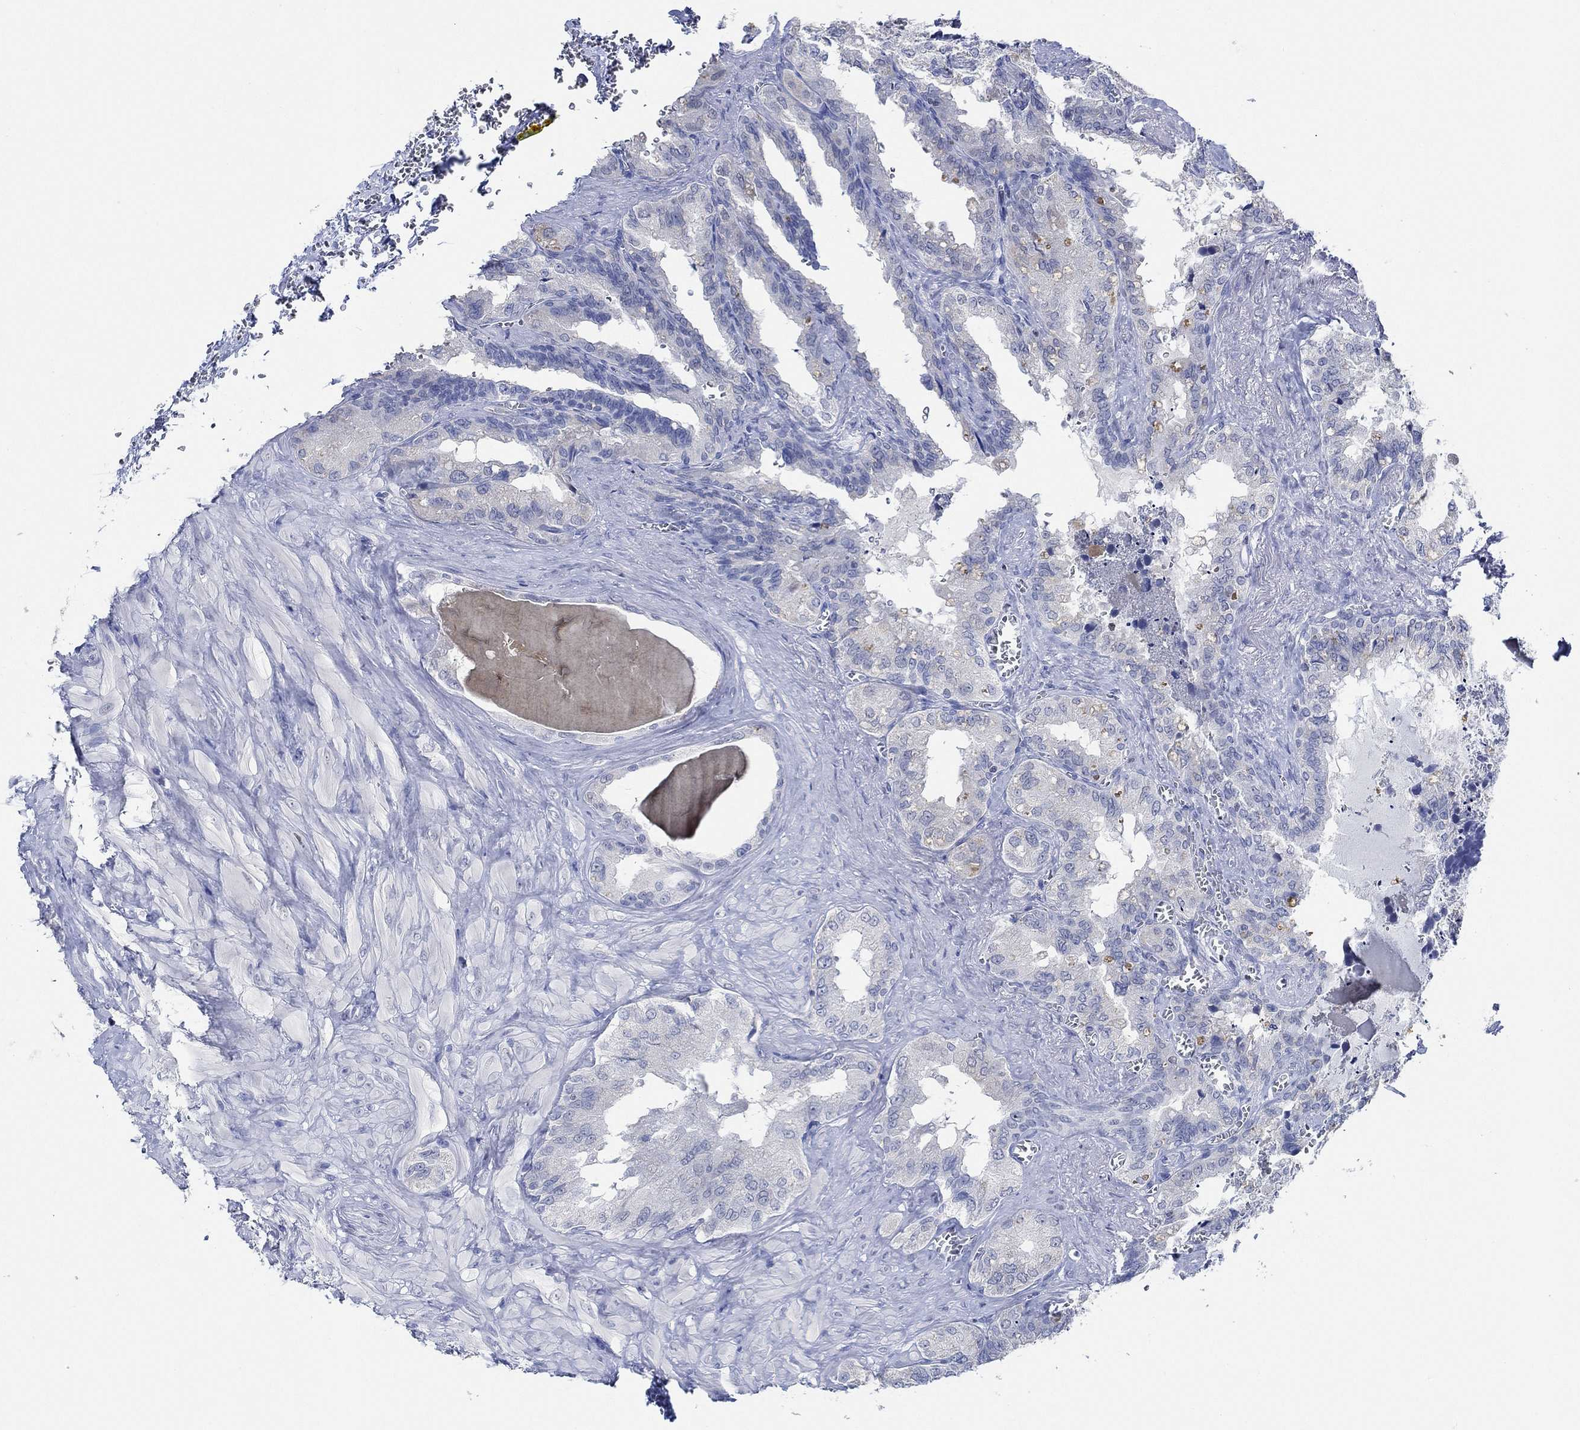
{"staining": {"intensity": "negative", "quantity": "none", "location": "none"}, "tissue": "seminal vesicle", "cell_type": "Glandular cells", "image_type": "normal", "snomed": [{"axis": "morphology", "description": "Normal tissue, NOS"}, {"axis": "topography", "description": "Seminal veicle"}], "caption": "A histopathology image of seminal vesicle stained for a protein demonstrates no brown staining in glandular cells. (DAB IHC visualized using brightfield microscopy, high magnification).", "gene": "PPP1R17", "patient": {"sex": "male", "age": 72}}